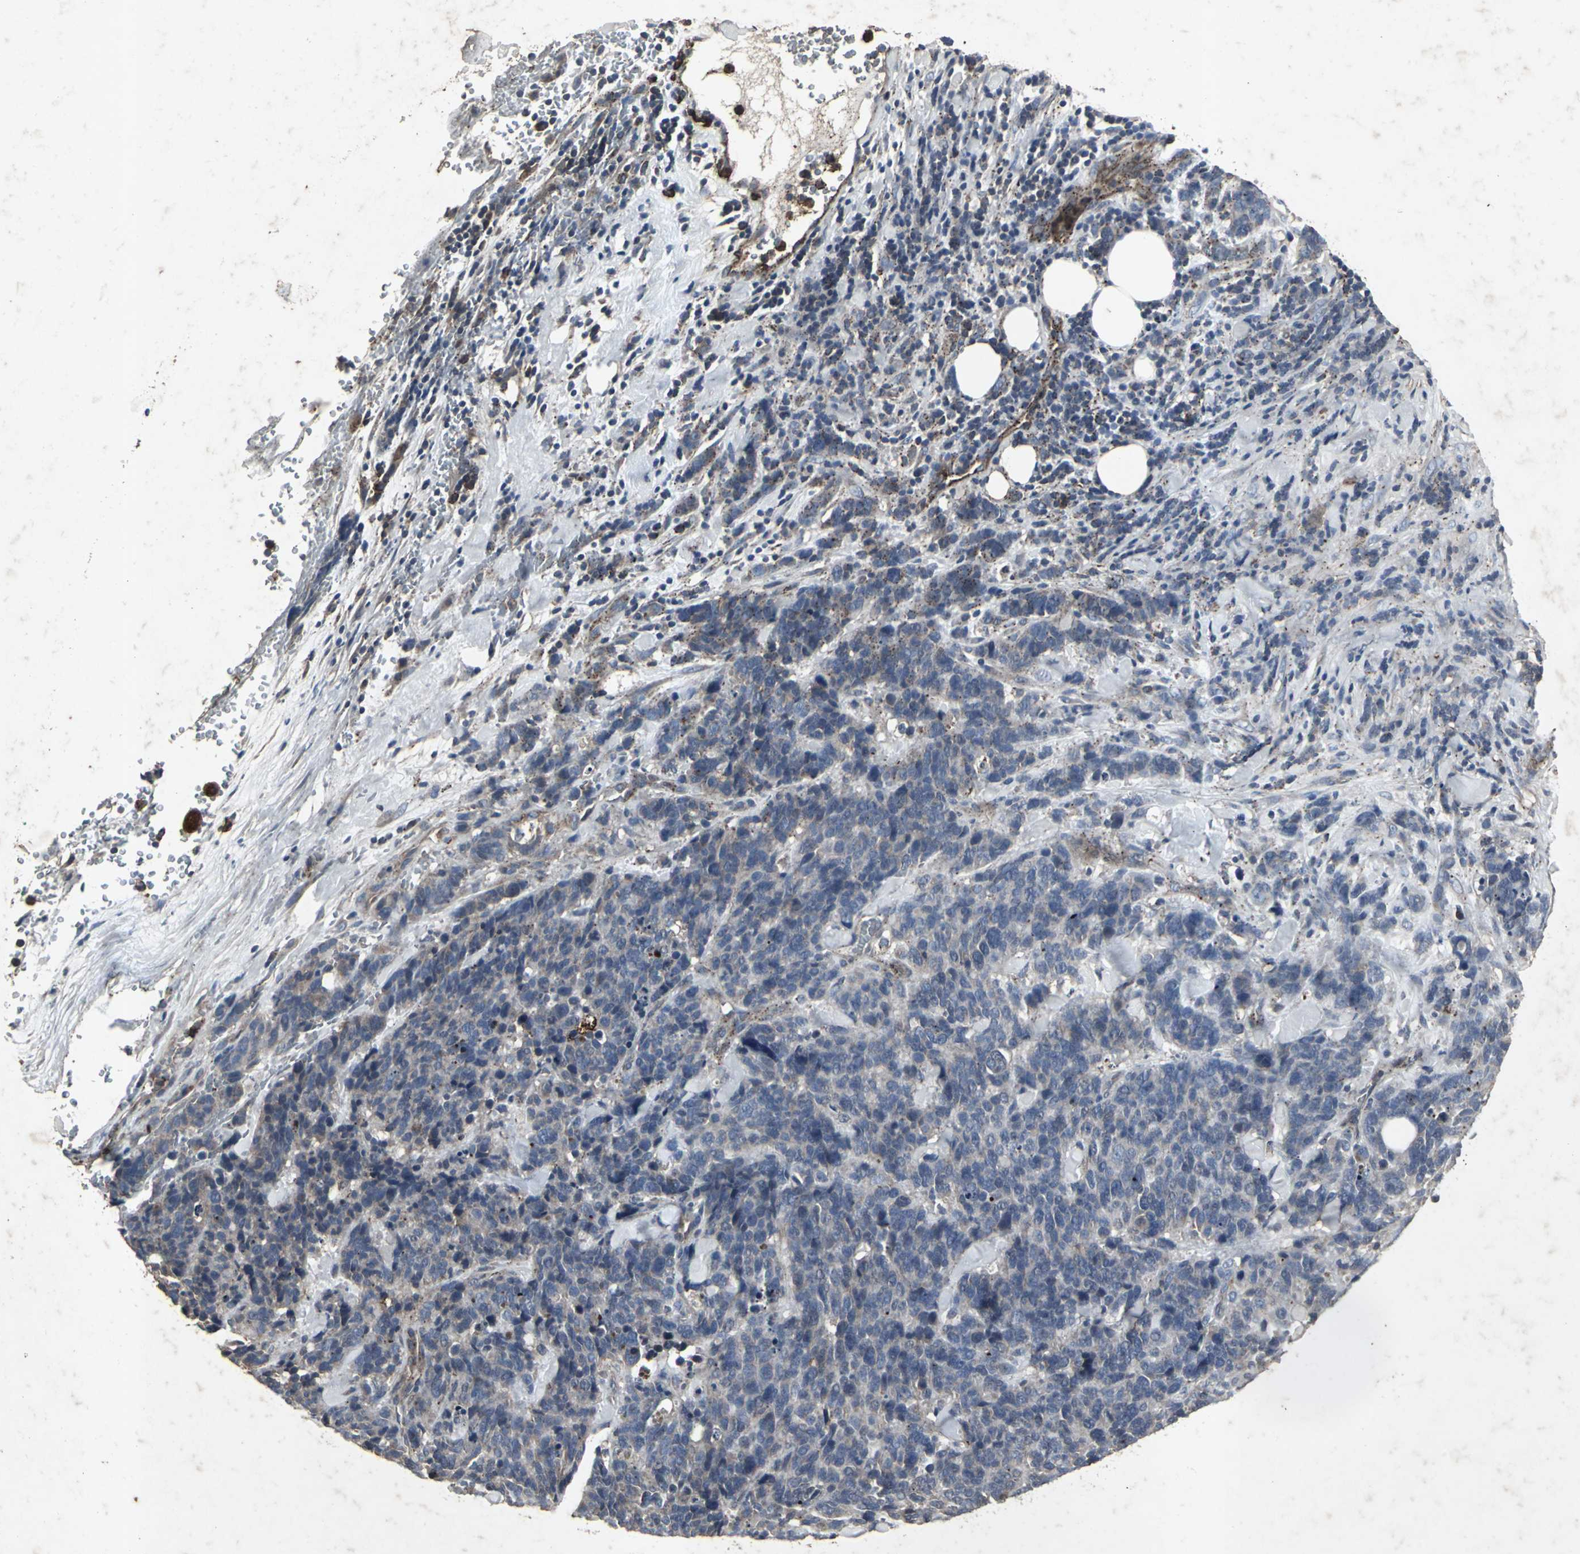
{"staining": {"intensity": "weak", "quantity": "25%-75%", "location": "cytoplasmic/membranous"}, "tissue": "lung cancer", "cell_type": "Tumor cells", "image_type": "cancer", "snomed": [{"axis": "morphology", "description": "Neoplasm, malignant, NOS"}, {"axis": "topography", "description": "Lung"}], "caption": "Lung cancer (neoplasm (malignant)) stained for a protein shows weak cytoplasmic/membranous positivity in tumor cells. The staining was performed using DAB, with brown indicating positive protein expression. Nuclei are stained blue with hematoxylin.", "gene": "CCR9", "patient": {"sex": "female", "age": 58}}